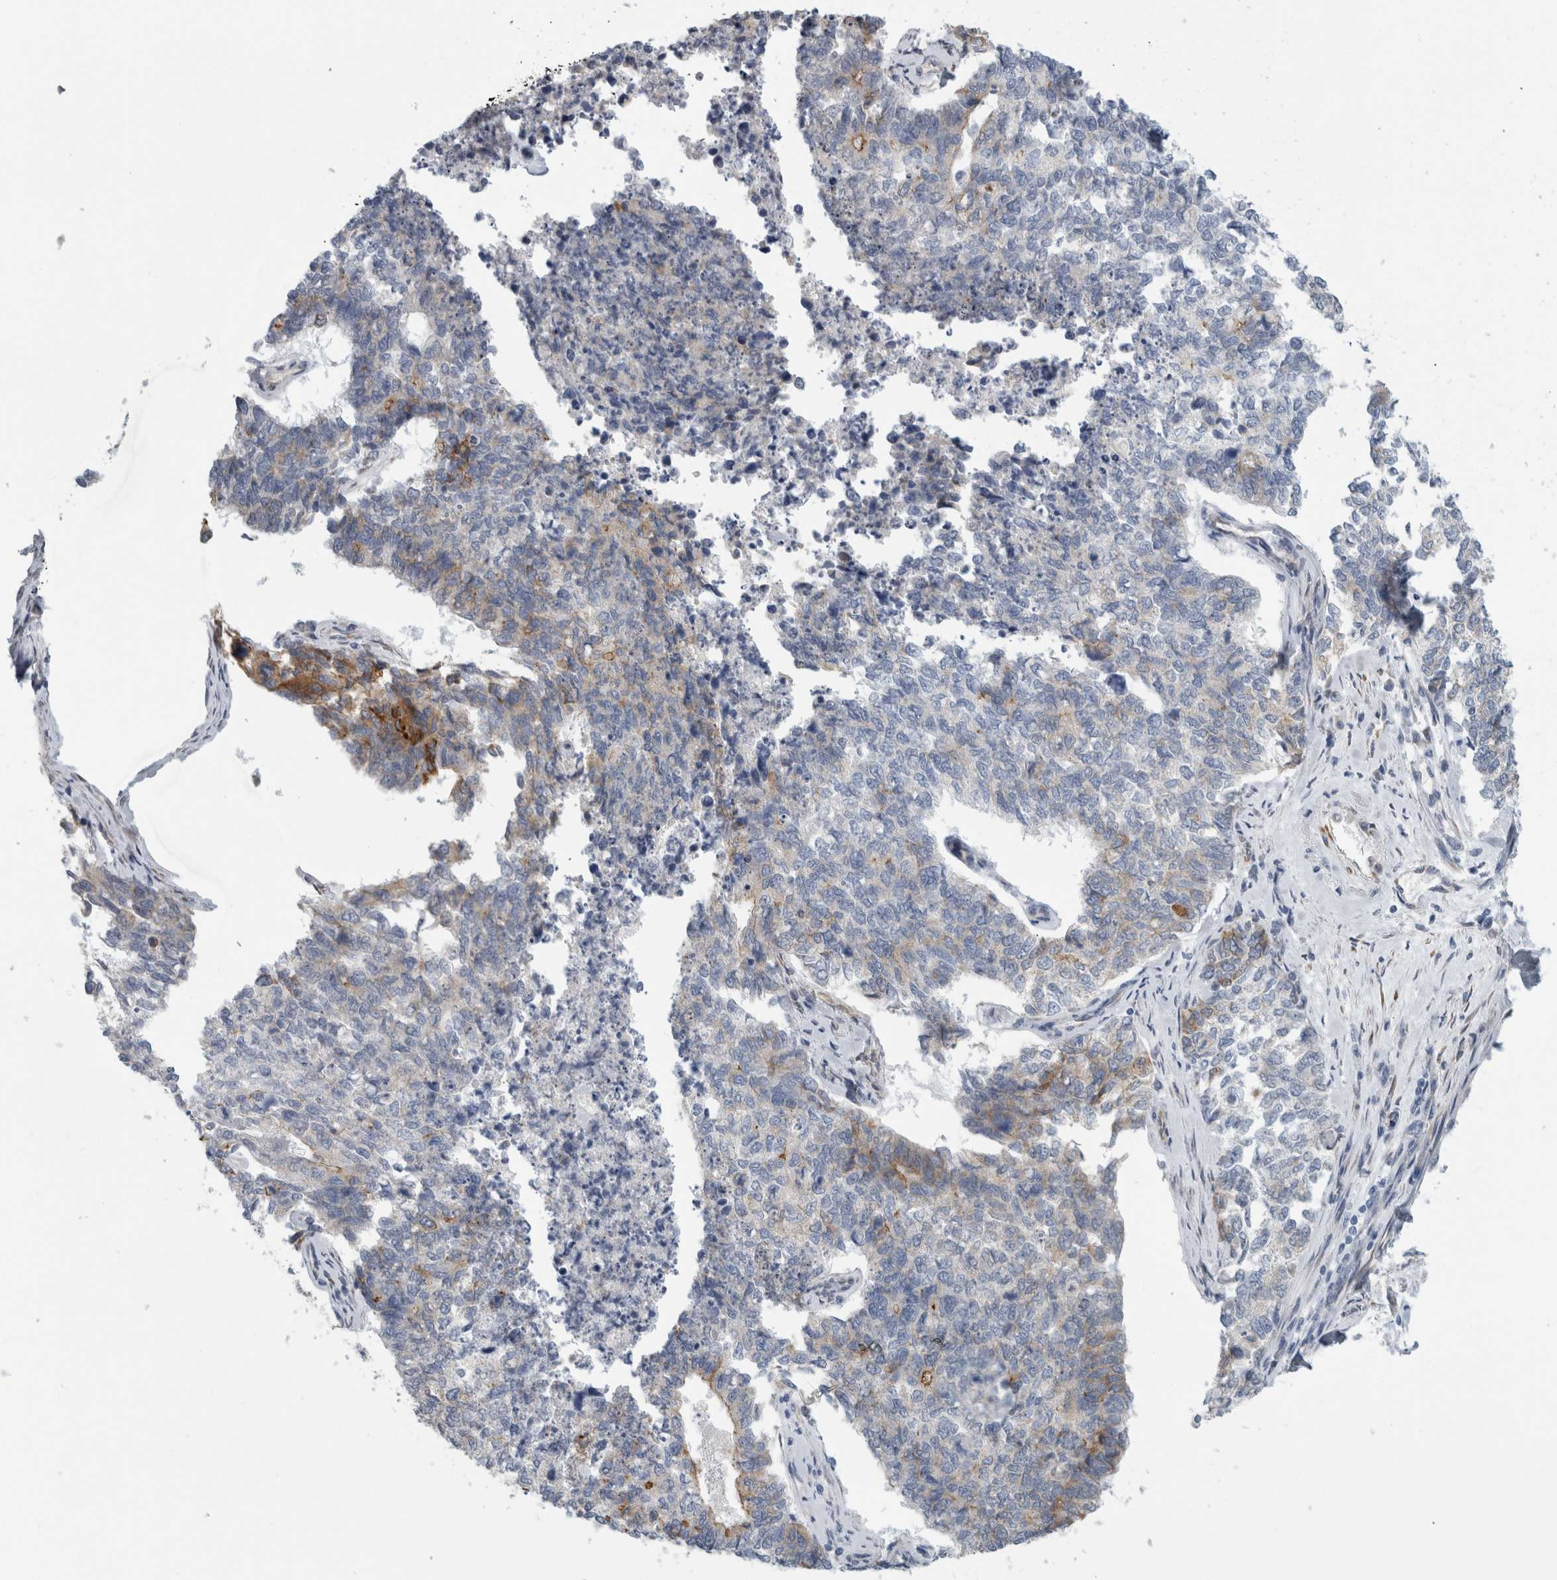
{"staining": {"intensity": "weak", "quantity": "<25%", "location": "cytoplasmic/membranous"}, "tissue": "cervical cancer", "cell_type": "Tumor cells", "image_type": "cancer", "snomed": [{"axis": "morphology", "description": "Squamous cell carcinoma, NOS"}, {"axis": "topography", "description": "Cervix"}], "caption": "DAB (3,3'-diaminobenzidine) immunohistochemical staining of human cervical cancer (squamous cell carcinoma) displays no significant expression in tumor cells.", "gene": "B3GNT3", "patient": {"sex": "female", "age": 63}}